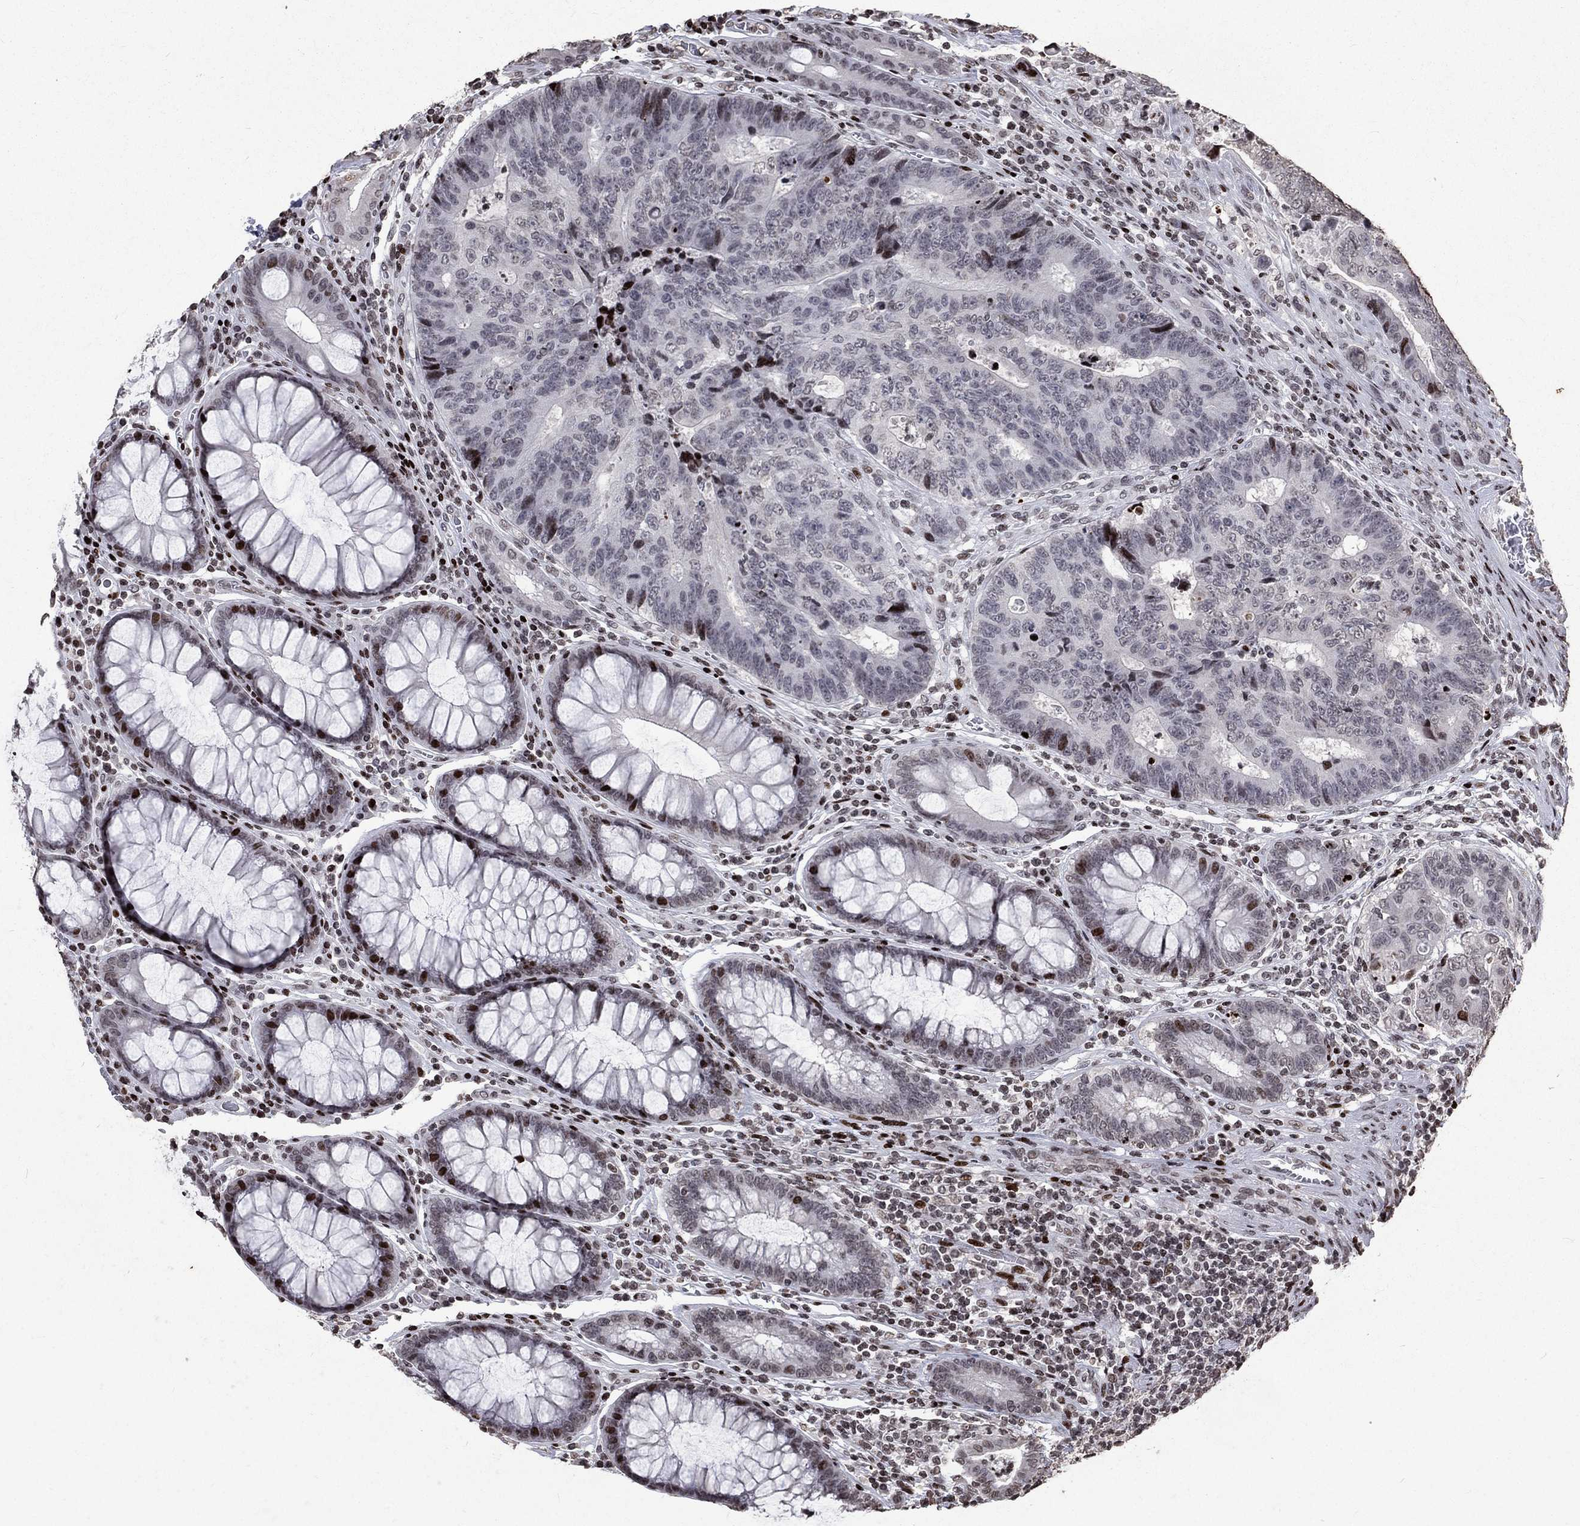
{"staining": {"intensity": "strong", "quantity": "<25%", "location": "nuclear"}, "tissue": "colorectal cancer", "cell_type": "Tumor cells", "image_type": "cancer", "snomed": [{"axis": "morphology", "description": "Adenocarcinoma, NOS"}, {"axis": "topography", "description": "Colon"}], "caption": "Tumor cells reveal strong nuclear expression in about <25% of cells in colorectal cancer.", "gene": "SRSF3", "patient": {"sex": "female", "age": 48}}